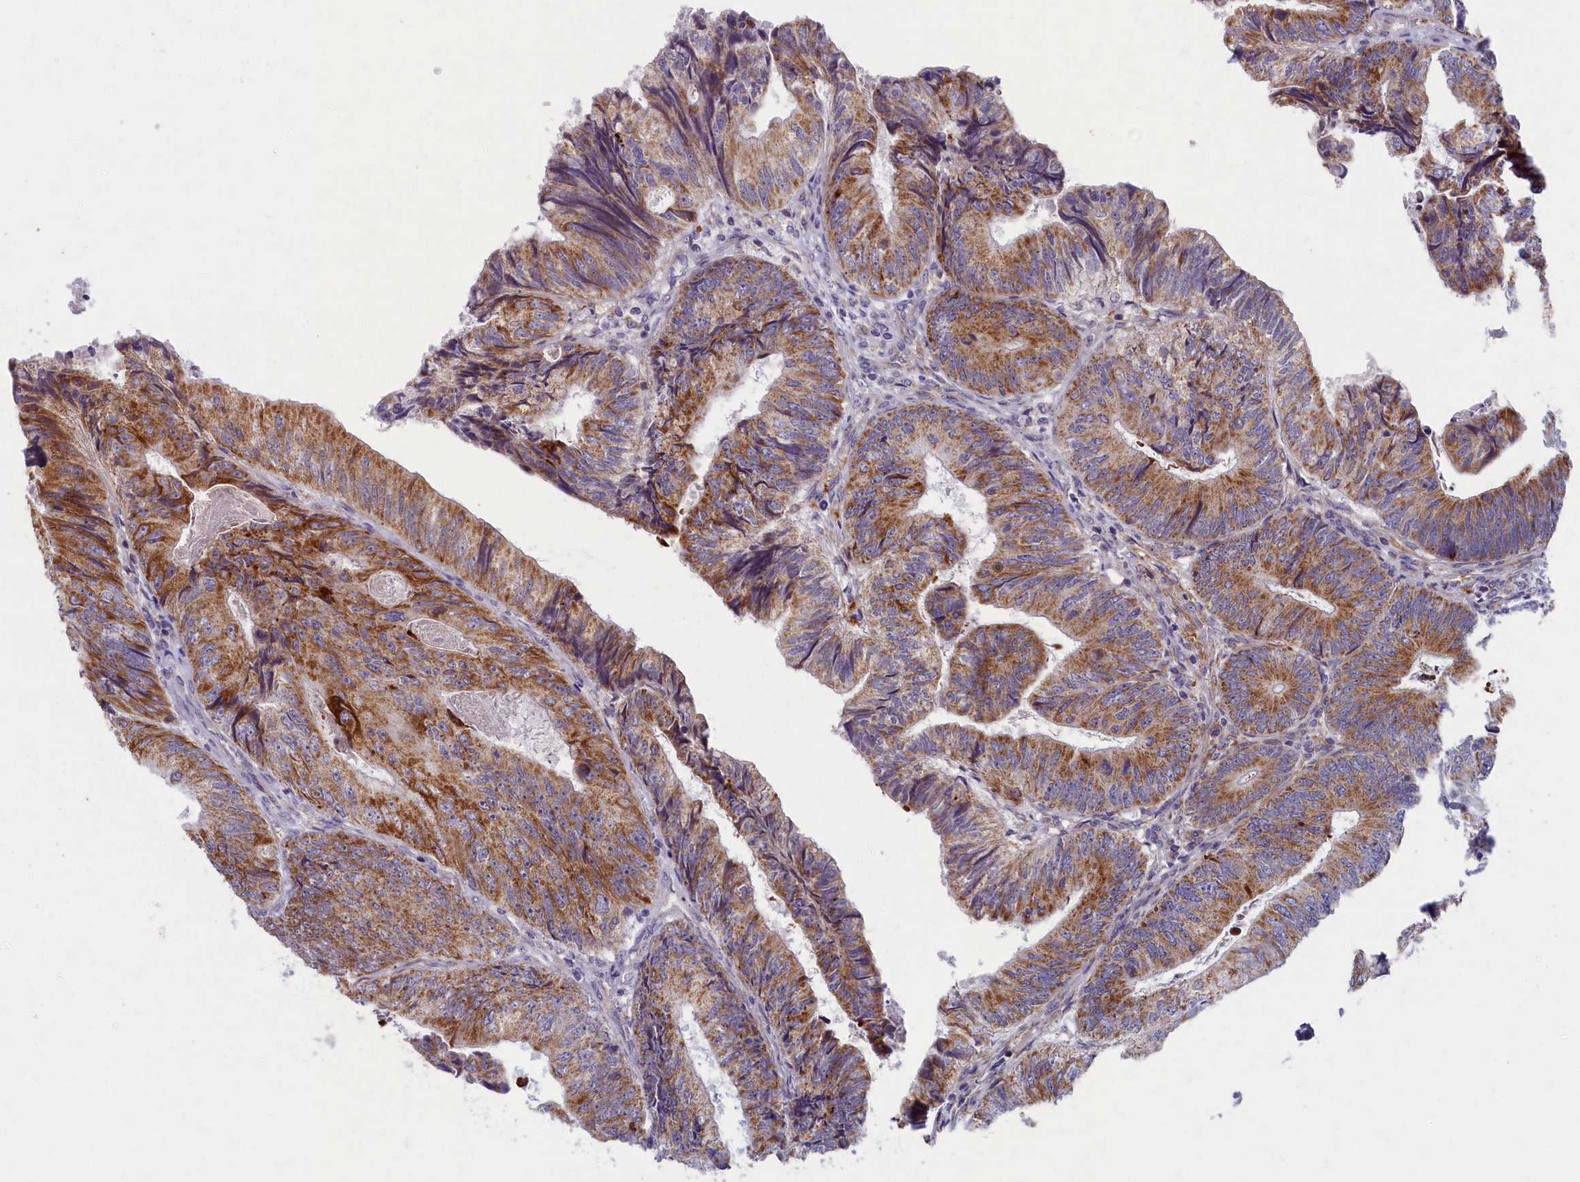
{"staining": {"intensity": "moderate", "quantity": ">75%", "location": "cytoplasmic/membranous"}, "tissue": "colorectal cancer", "cell_type": "Tumor cells", "image_type": "cancer", "snomed": [{"axis": "morphology", "description": "Adenocarcinoma, NOS"}, {"axis": "topography", "description": "Colon"}], "caption": "Immunohistochemistry (IHC) (DAB) staining of human colorectal cancer shows moderate cytoplasmic/membranous protein staining in approximately >75% of tumor cells.", "gene": "MRPS25", "patient": {"sex": "female", "age": 67}}